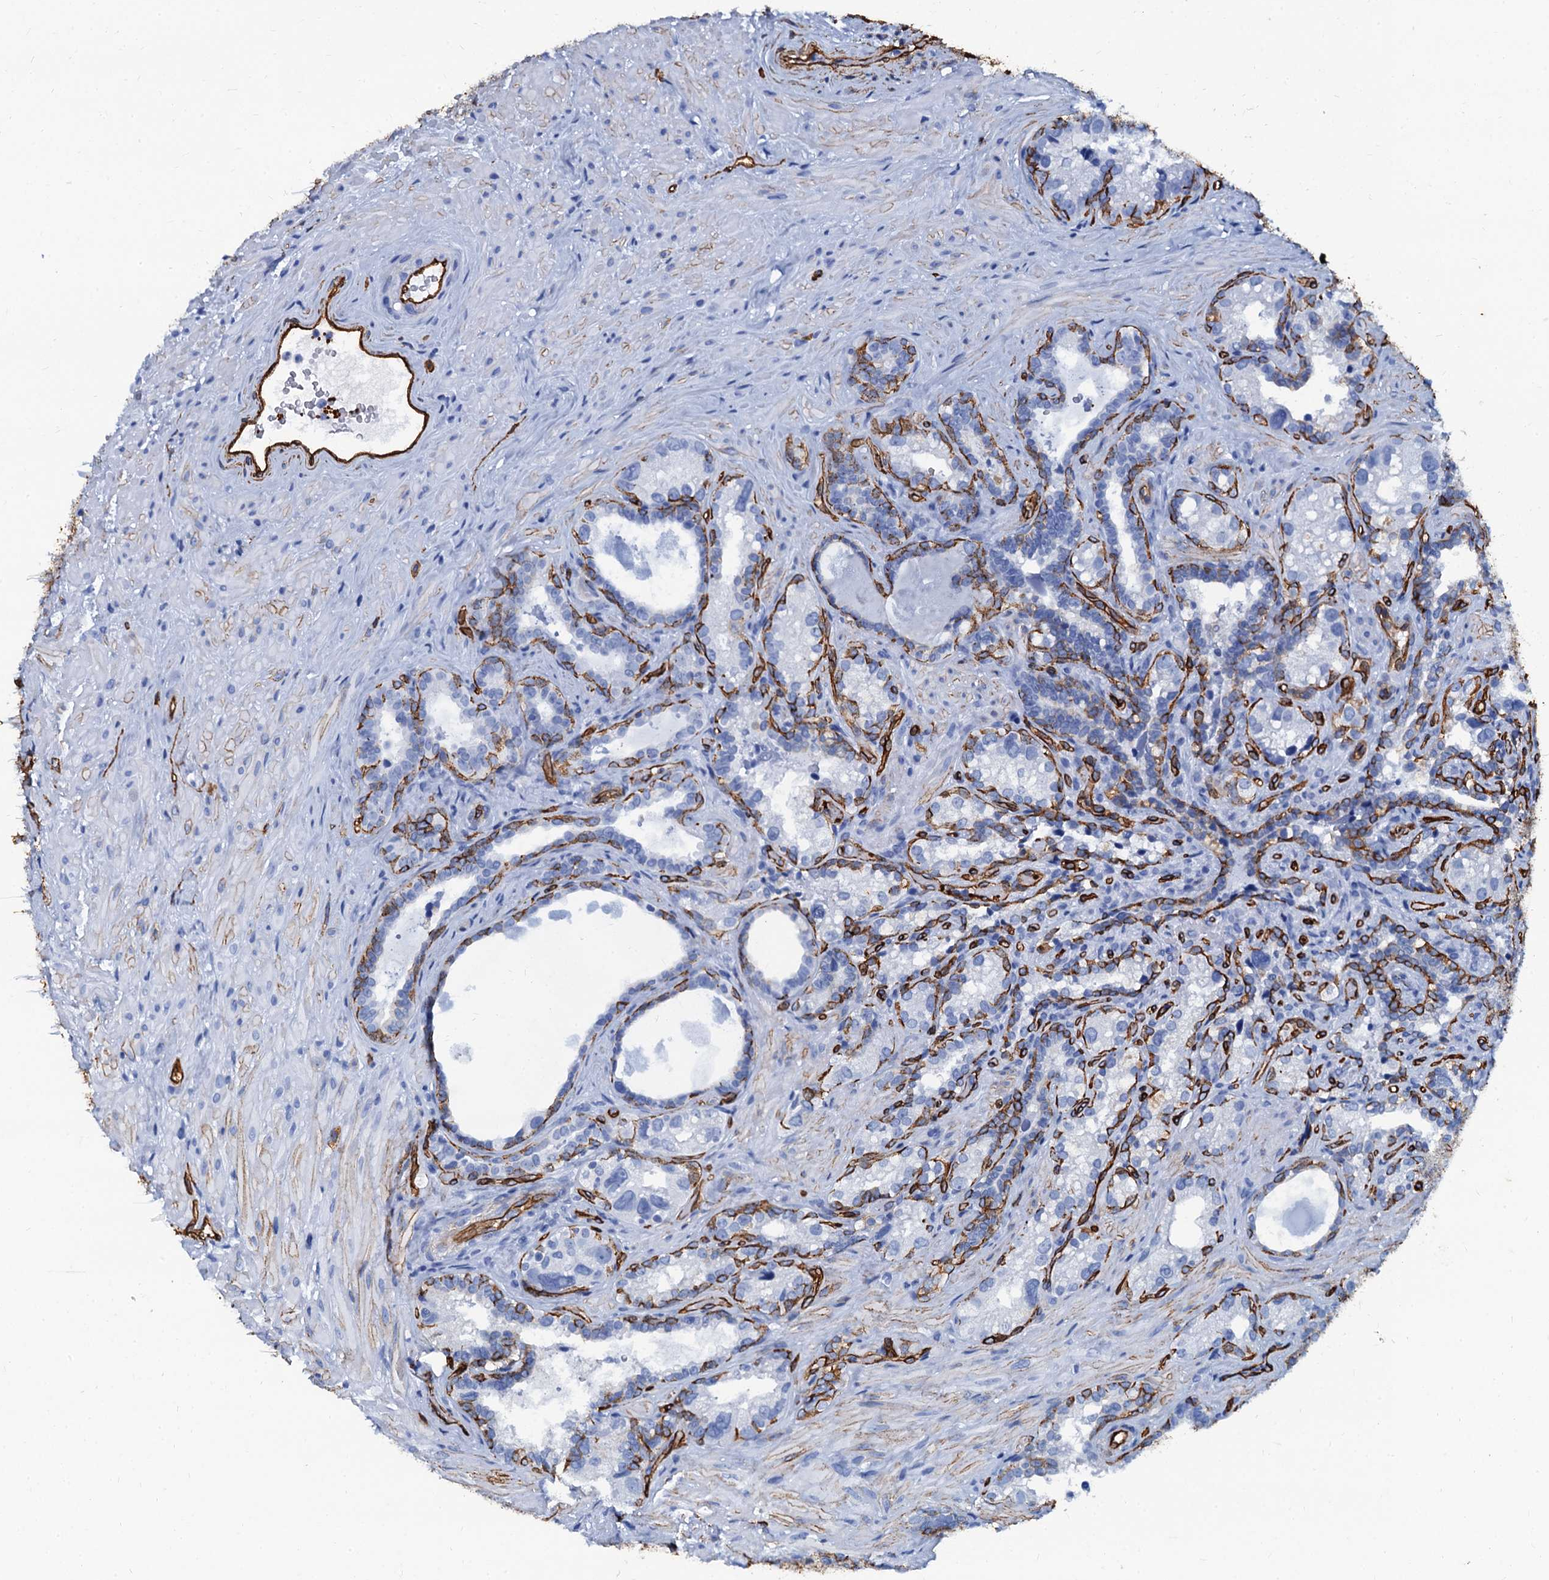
{"staining": {"intensity": "moderate", "quantity": "25%-75%", "location": "cytoplasmic/membranous"}, "tissue": "seminal vesicle", "cell_type": "Glandular cells", "image_type": "normal", "snomed": [{"axis": "morphology", "description": "Normal tissue, NOS"}, {"axis": "topography", "description": "Seminal veicle"}, {"axis": "topography", "description": "Peripheral nerve tissue"}], "caption": "IHC of normal human seminal vesicle demonstrates medium levels of moderate cytoplasmic/membranous expression in about 25%-75% of glandular cells. (DAB (3,3'-diaminobenzidine) = brown stain, brightfield microscopy at high magnification).", "gene": "CAVIN2", "patient": {"sex": "male", "age": 67}}